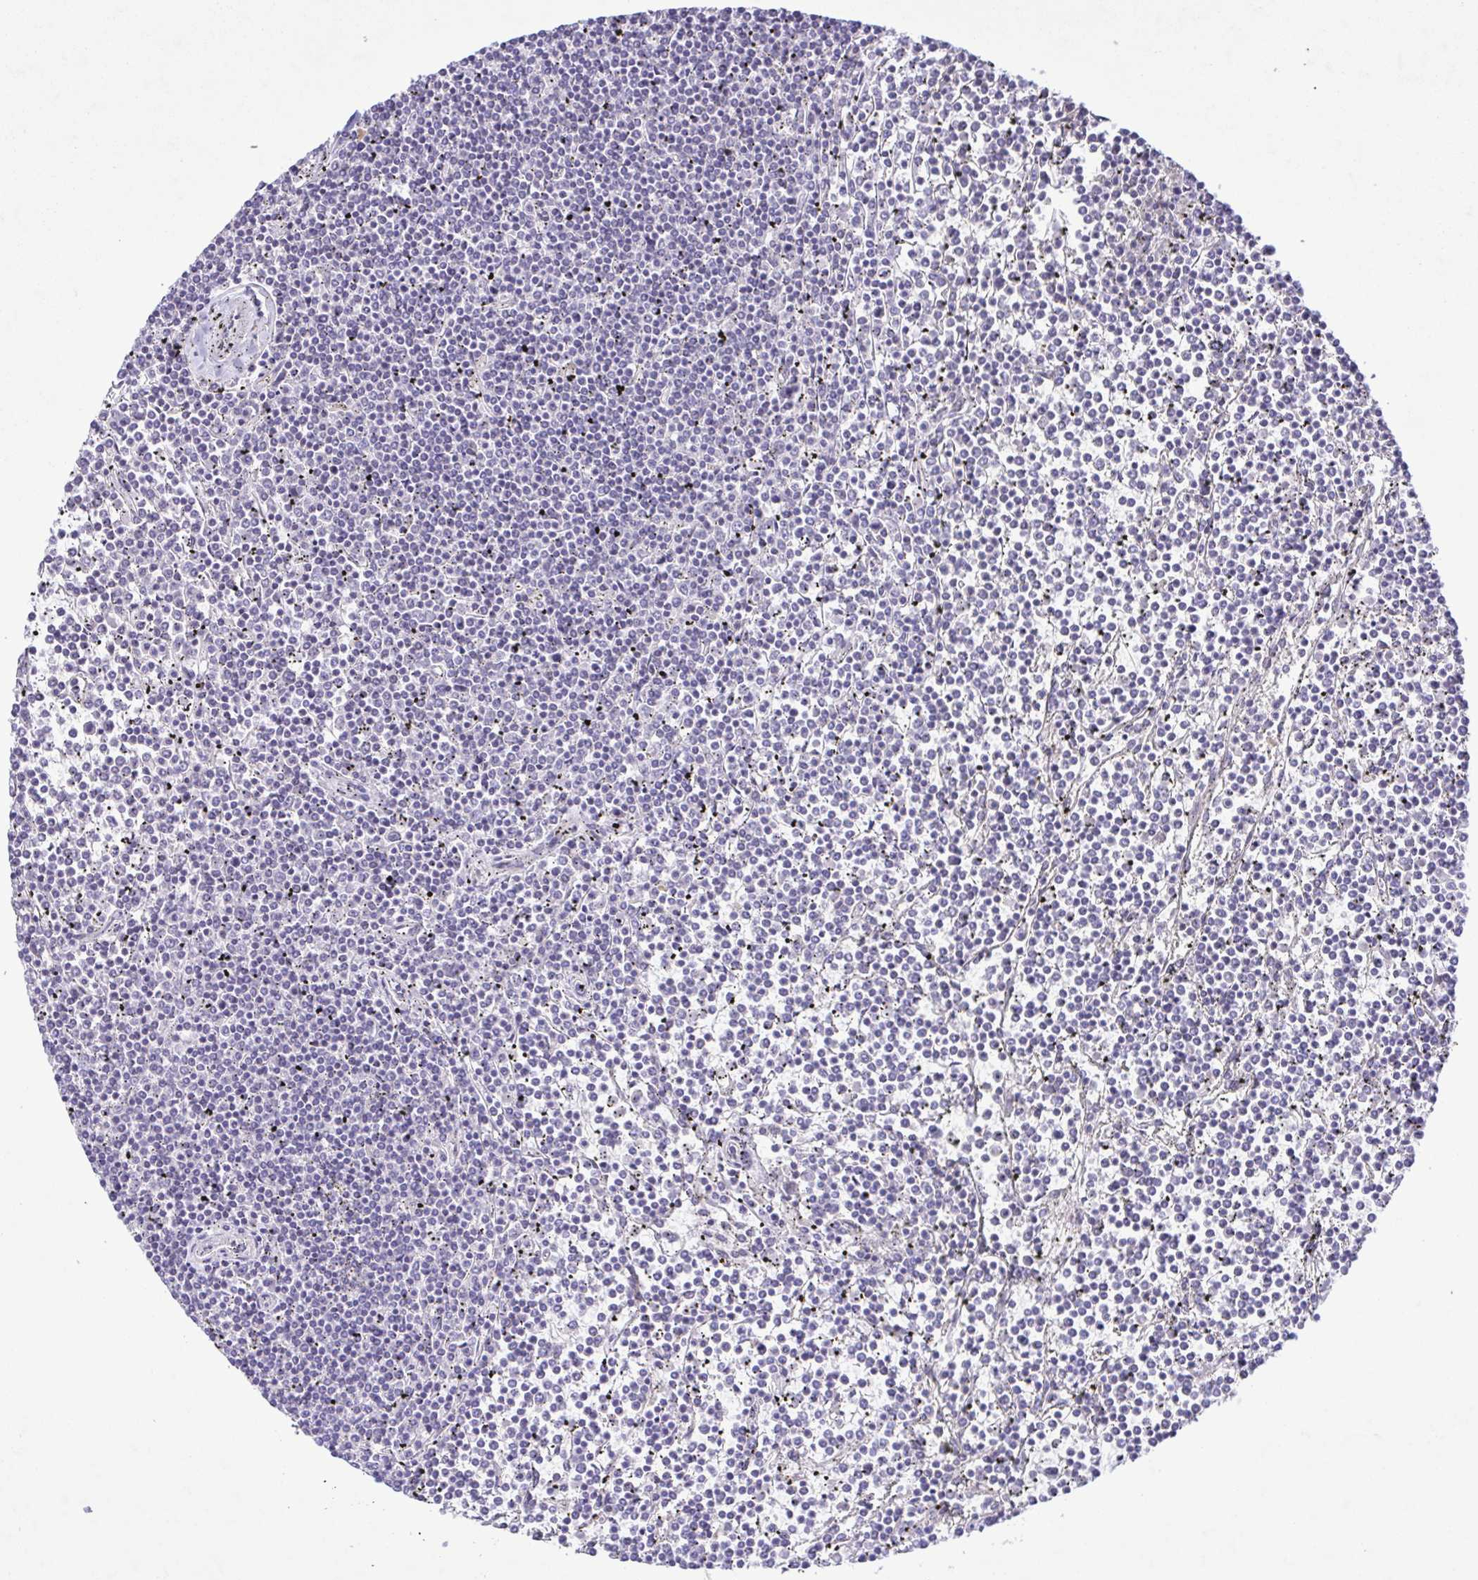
{"staining": {"intensity": "negative", "quantity": "none", "location": "none"}, "tissue": "lymphoma", "cell_type": "Tumor cells", "image_type": "cancer", "snomed": [{"axis": "morphology", "description": "Malignant lymphoma, non-Hodgkin's type, Low grade"}, {"axis": "topography", "description": "Spleen"}], "caption": "Immunohistochemical staining of human low-grade malignant lymphoma, non-Hodgkin's type displays no significant positivity in tumor cells.", "gene": "IL1RN", "patient": {"sex": "female", "age": 19}}